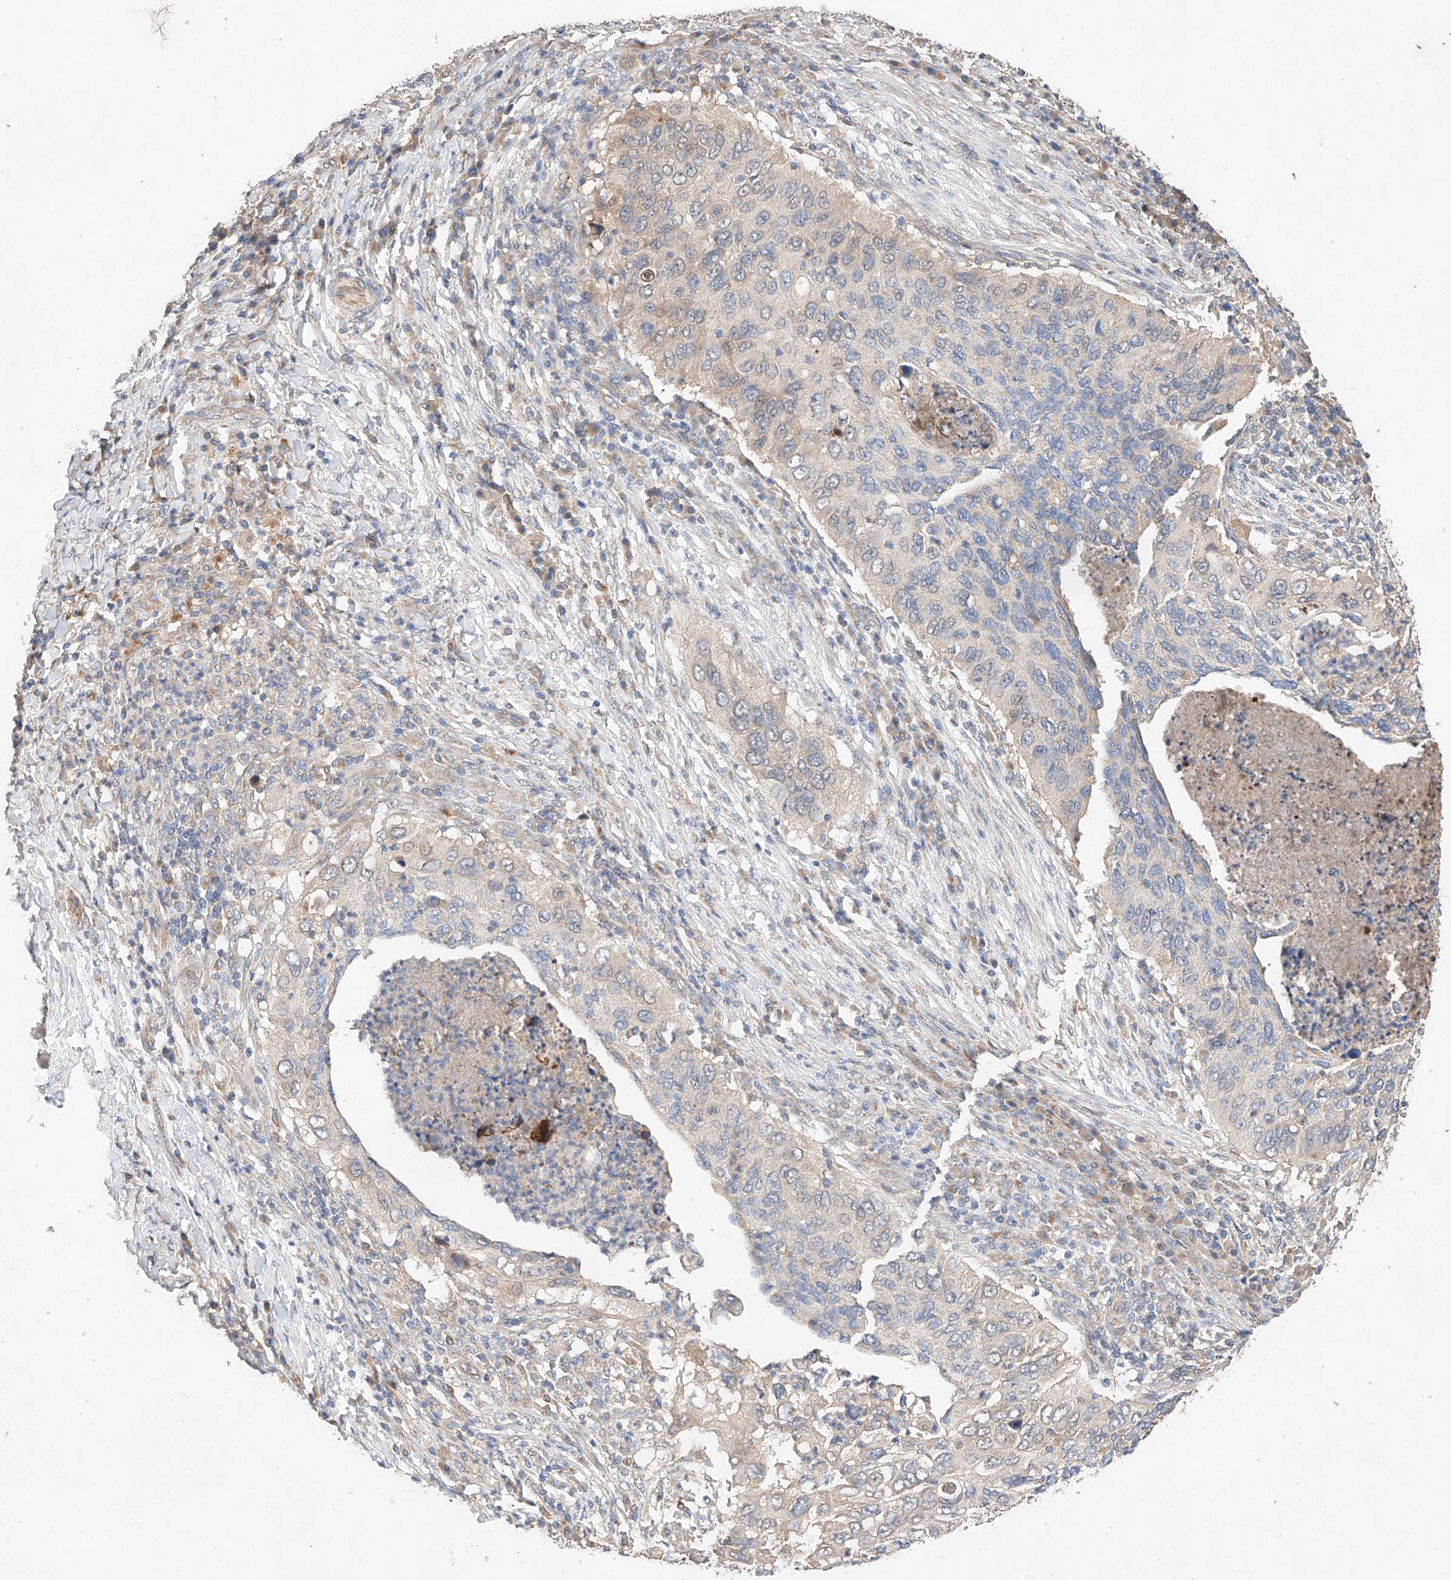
{"staining": {"intensity": "negative", "quantity": "none", "location": "none"}, "tissue": "cervical cancer", "cell_type": "Tumor cells", "image_type": "cancer", "snomed": [{"axis": "morphology", "description": "Squamous cell carcinoma, NOS"}, {"axis": "topography", "description": "Cervix"}], "caption": "Immunohistochemistry (IHC) photomicrograph of neoplastic tissue: cervical cancer (squamous cell carcinoma) stained with DAB (3,3'-diaminobenzidine) demonstrates no significant protein staining in tumor cells. (DAB immunohistochemistry (IHC) visualized using brightfield microscopy, high magnification).", "gene": "C6orf62", "patient": {"sex": "female", "age": 38}}